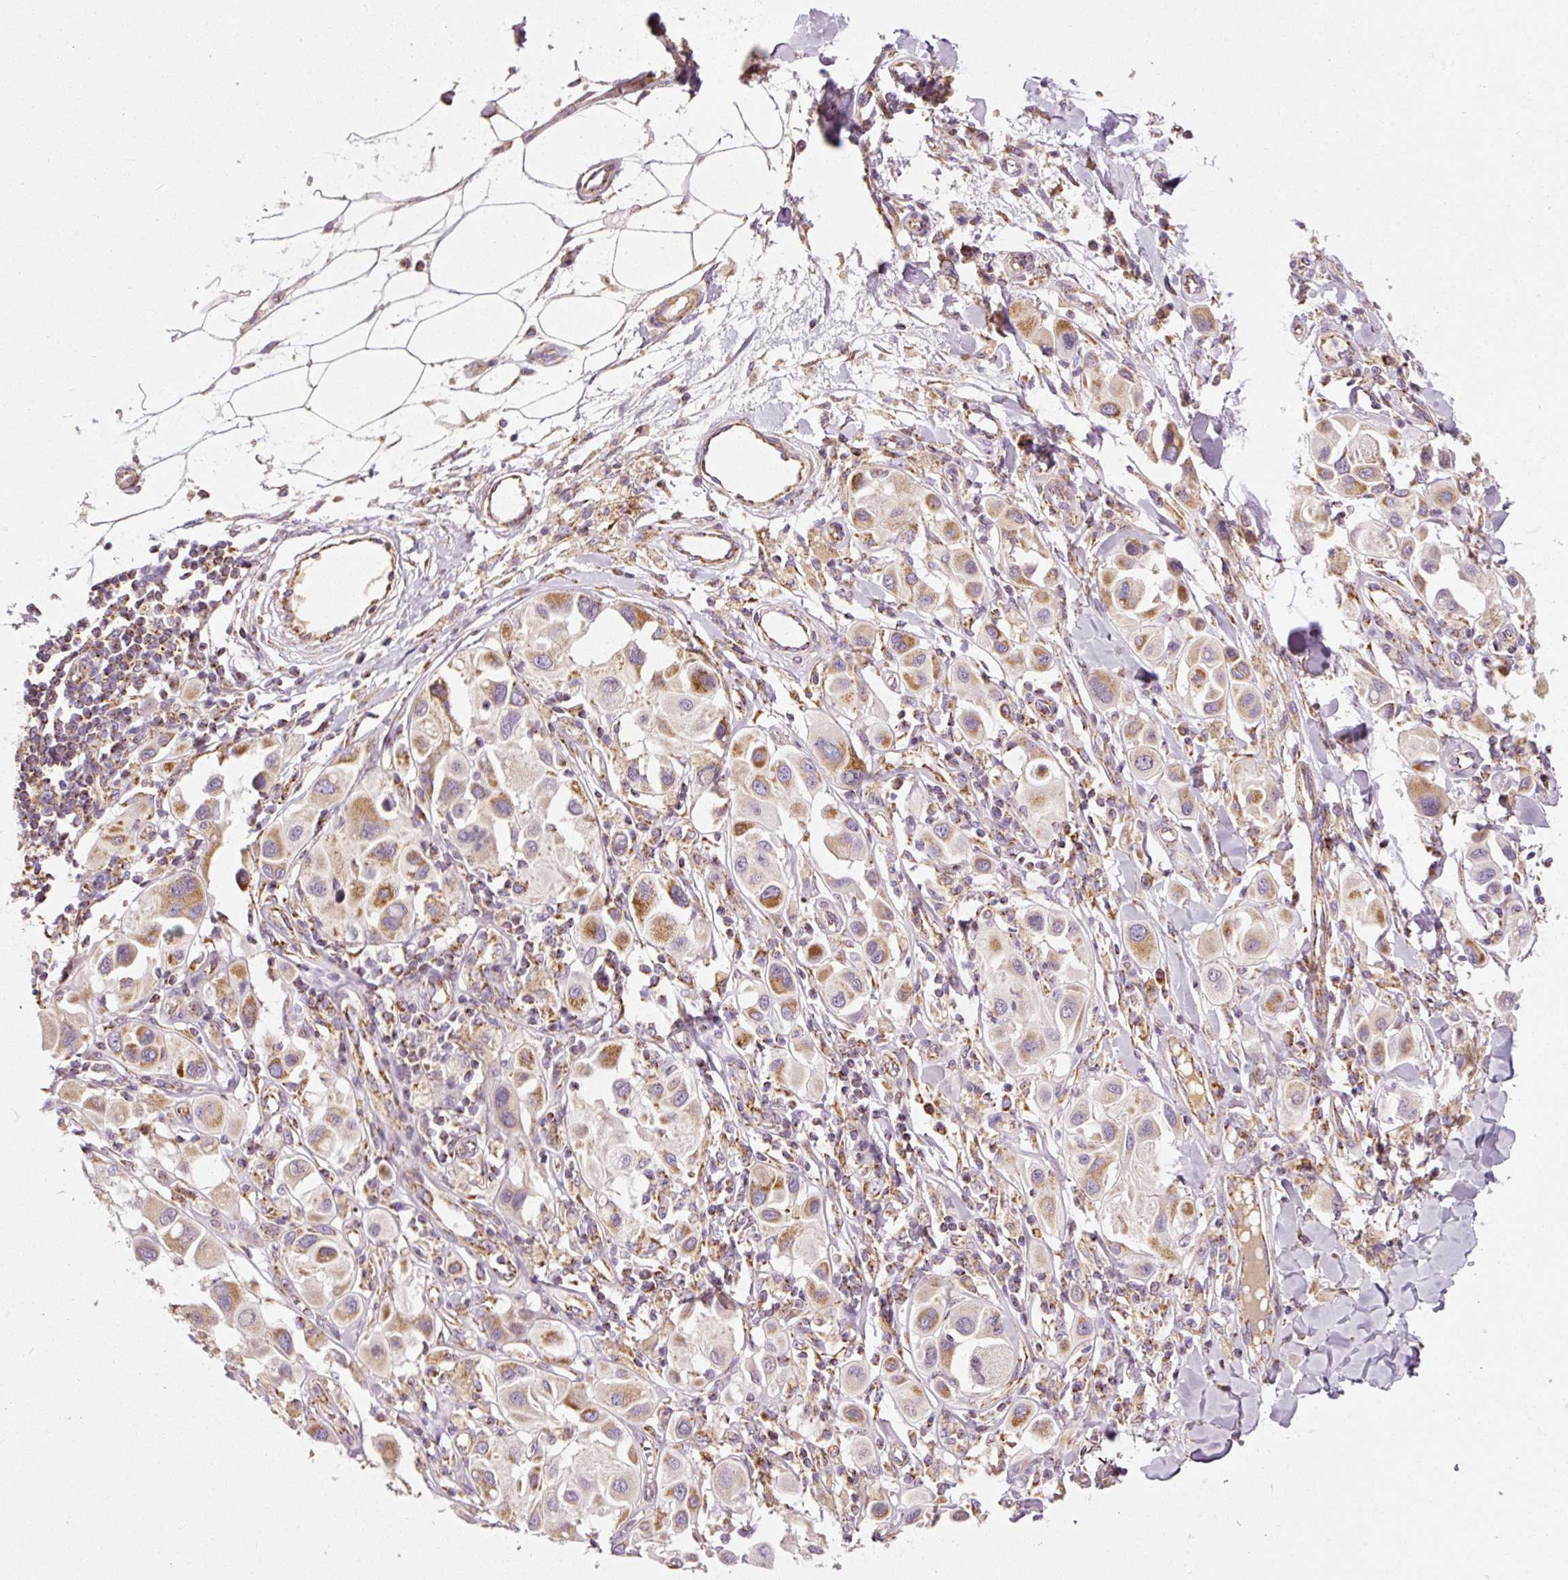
{"staining": {"intensity": "moderate", "quantity": "25%-75%", "location": "cytoplasmic/membranous"}, "tissue": "melanoma", "cell_type": "Tumor cells", "image_type": "cancer", "snomed": [{"axis": "morphology", "description": "Malignant melanoma, Metastatic site"}, {"axis": "topography", "description": "Skin"}], "caption": "DAB (3,3'-diaminobenzidine) immunohistochemical staining of human melanoma demonstrates moderate cytoplasmic/membranous protein positivity in about 25%-75% of tumor cells. (Brightfield microscopy of DAB IHC at high magnification).", "gene": "NDUFB4", "patient": {"sex": "male", "age": 41}}